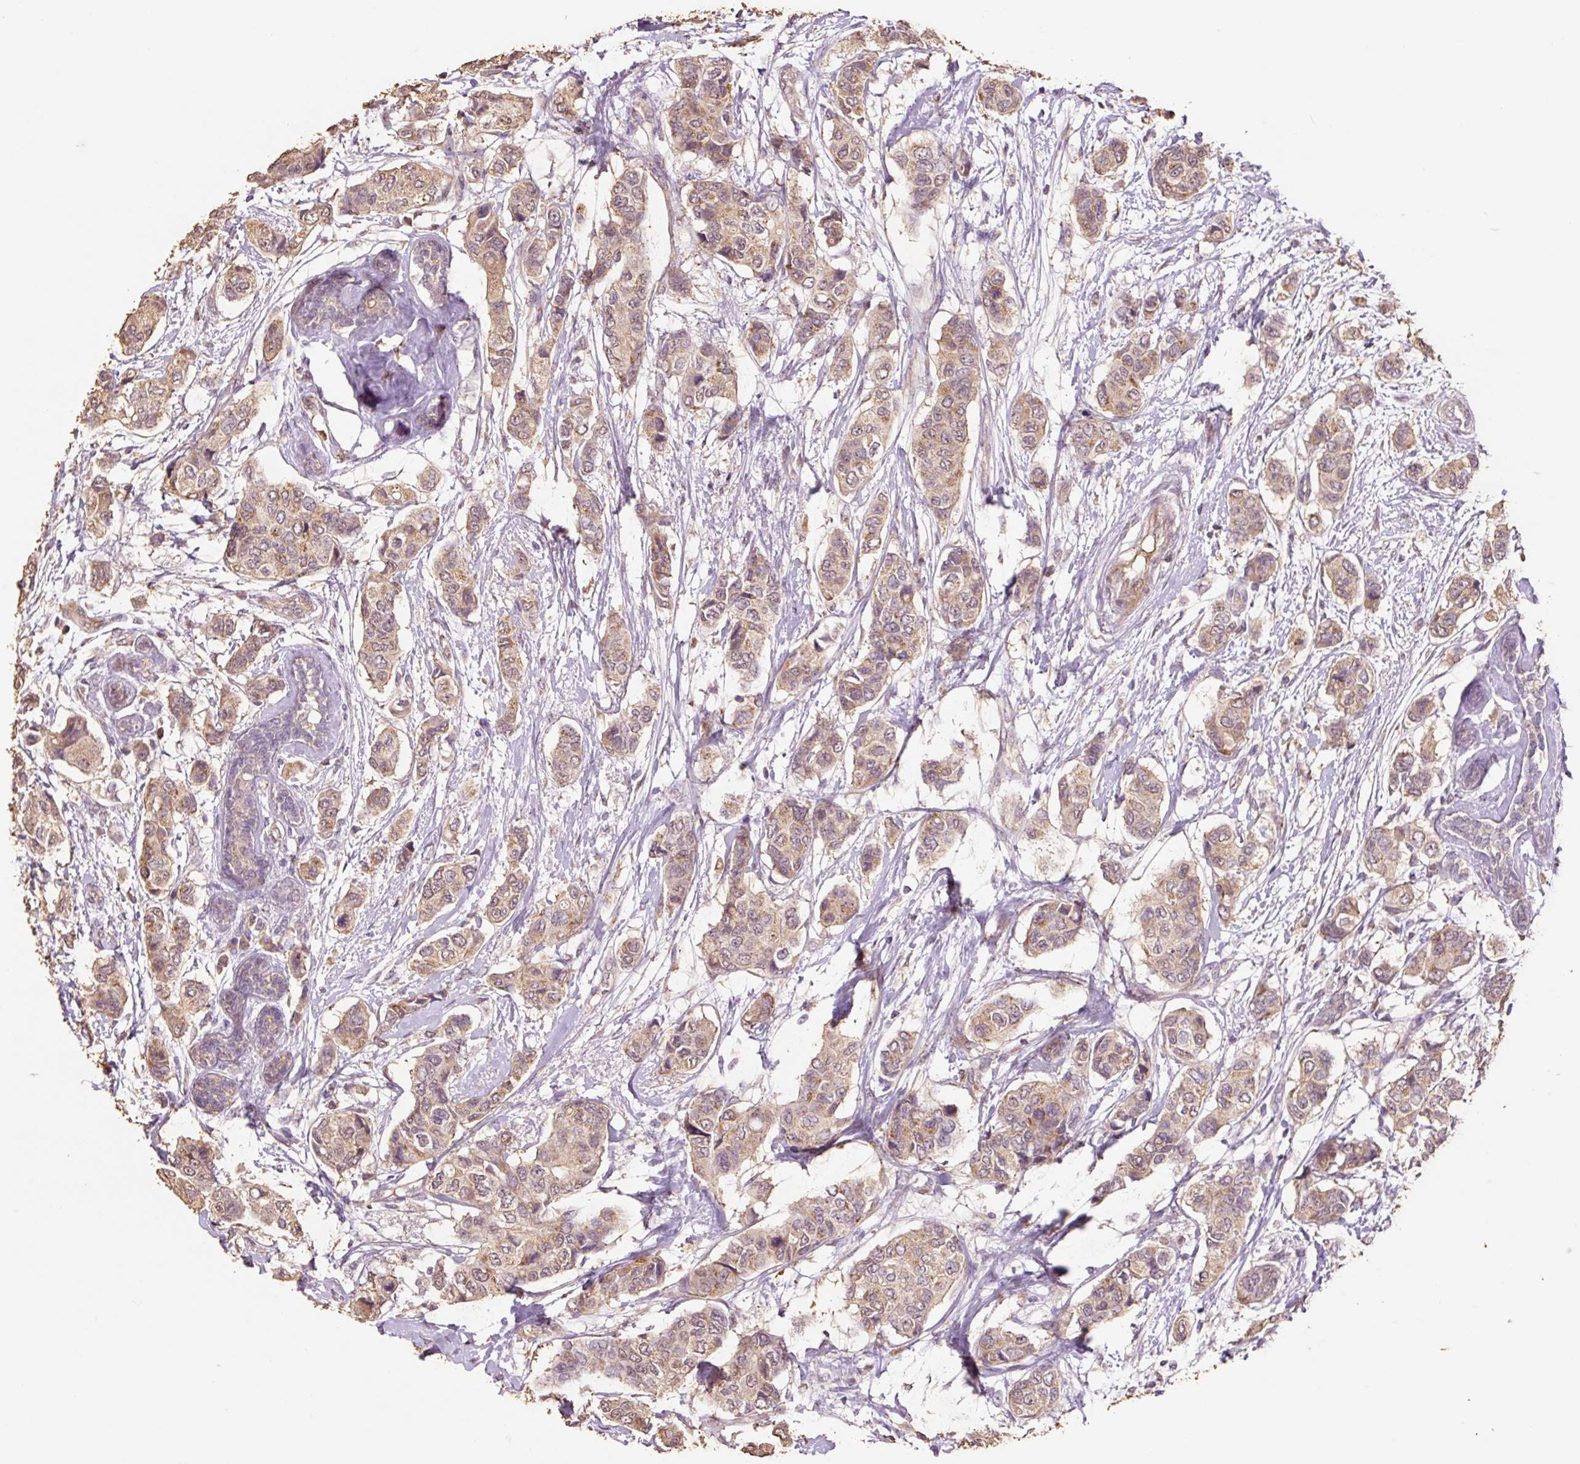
{"staining": {"intensity": "weak", "quantity": ">75%", "location": "cytoplasmic/membranous,nuclear"}, "tissue": "breast cancer", "cell_type": "Tumor cells", "image_type": "cancer", "snomed": [{"axis": "morphology", "description": "Lobular carcinoma"}, {"axis": "topography", "description": "Breast"}], "caption": "DAB (3,3'-diaminobenzidine) immunohistochemical staining of breast cancer (lobular carcinoma) exhibits weak cytoplasmic/membranous and nuclear protein expression in approximately >75% of tumor cells.", "gene": "HERC2", "patient": {"sex": "female", "age": 51}}